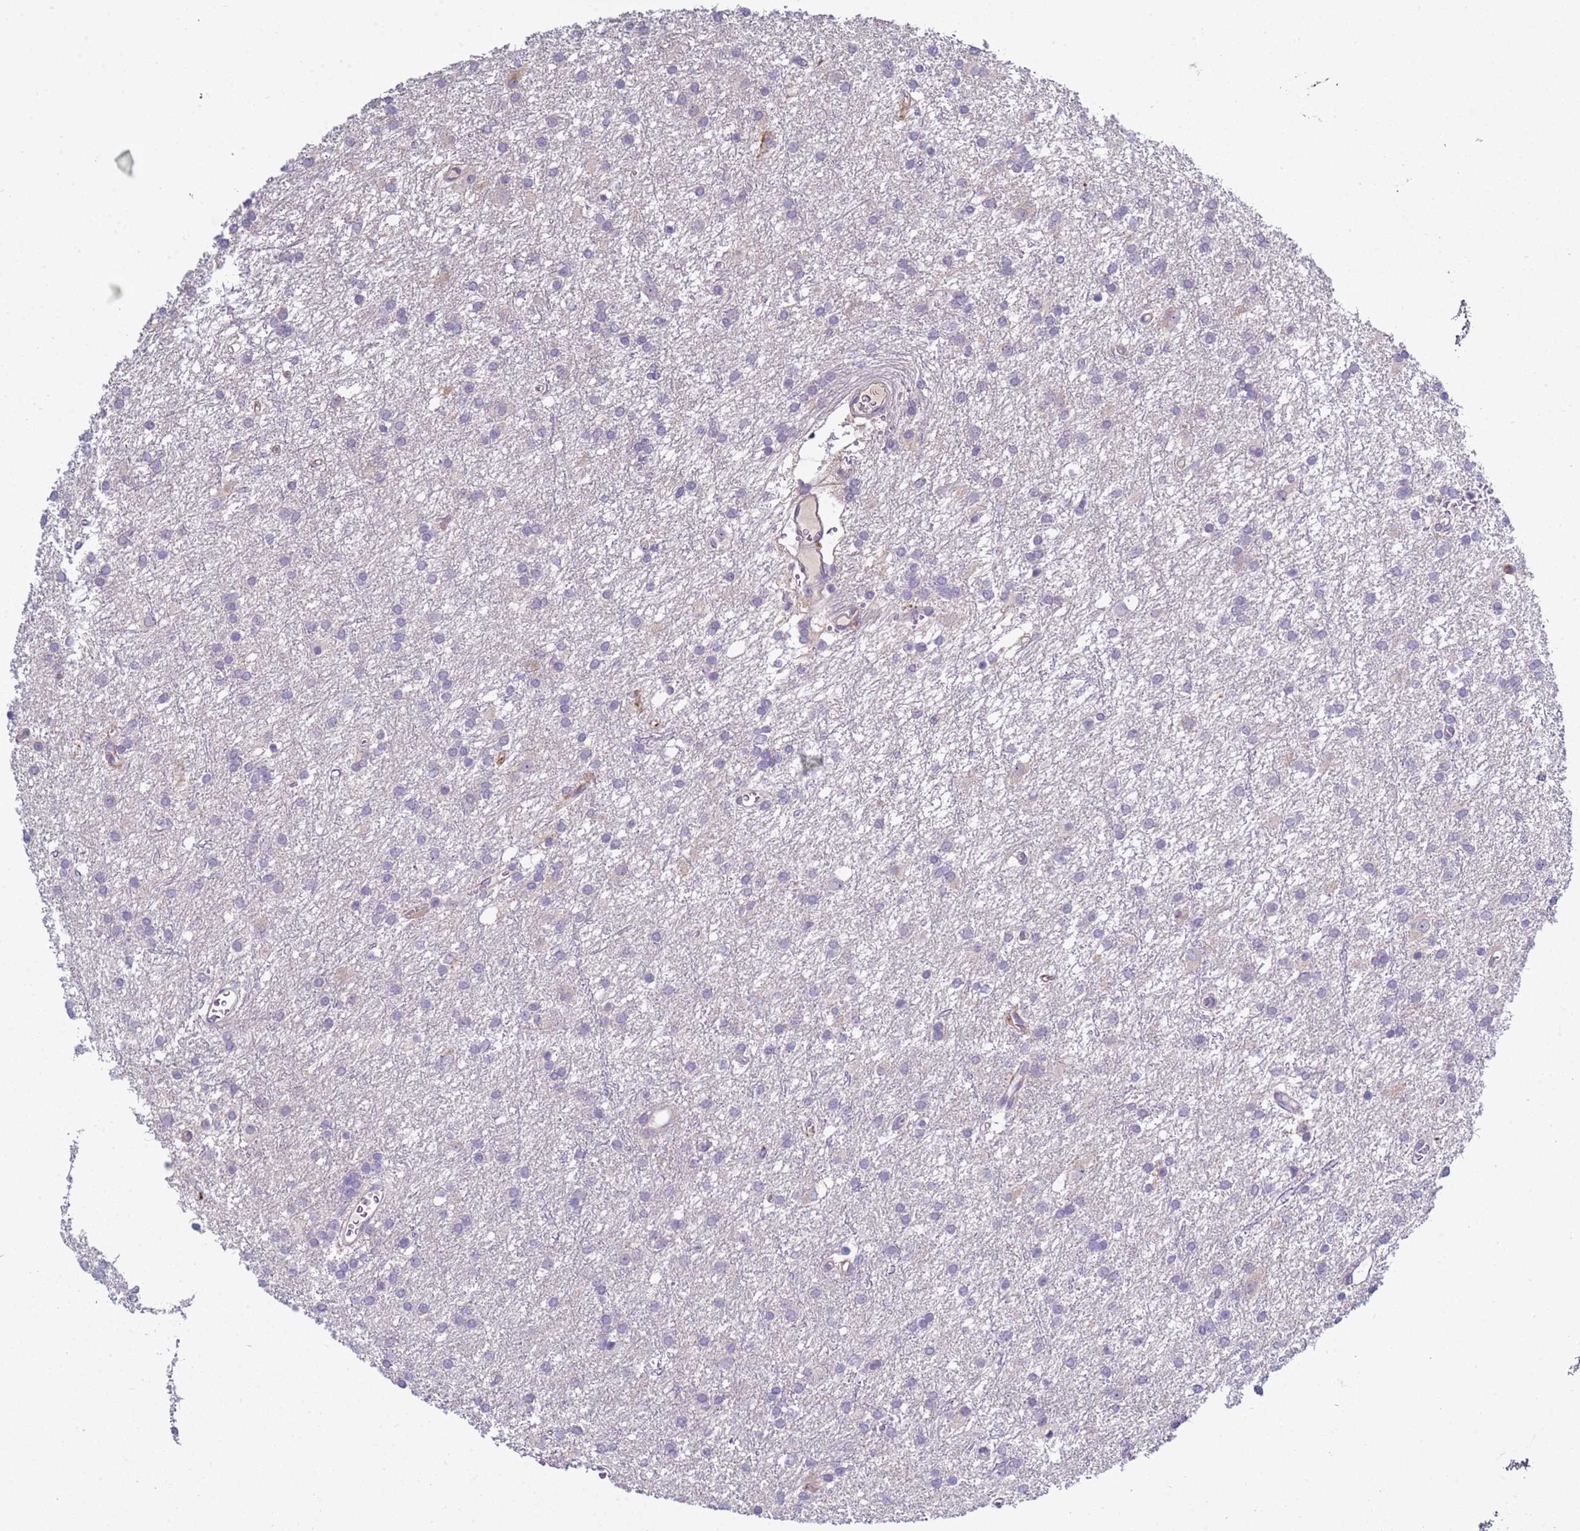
{"staining": {"intensity": "negative", "quantity": "none", "location": "none"}, "tissue": "glioma", "cell_type": "Tumor cells", "image_type": "cancer", "snomed": [{"axis": "morphology", "description": "Glioma, malignant, High grade"}, {"axis": "topography", "description": "Brain"}], "caption": "Protein analysis of glioma displays no significant expression in tumor cells. (DAB immunohistochemistry (IHC) with hematoxylin counter stain).", "gene": "TRIM51", "patient": {"sex": "female", "age": 50}}